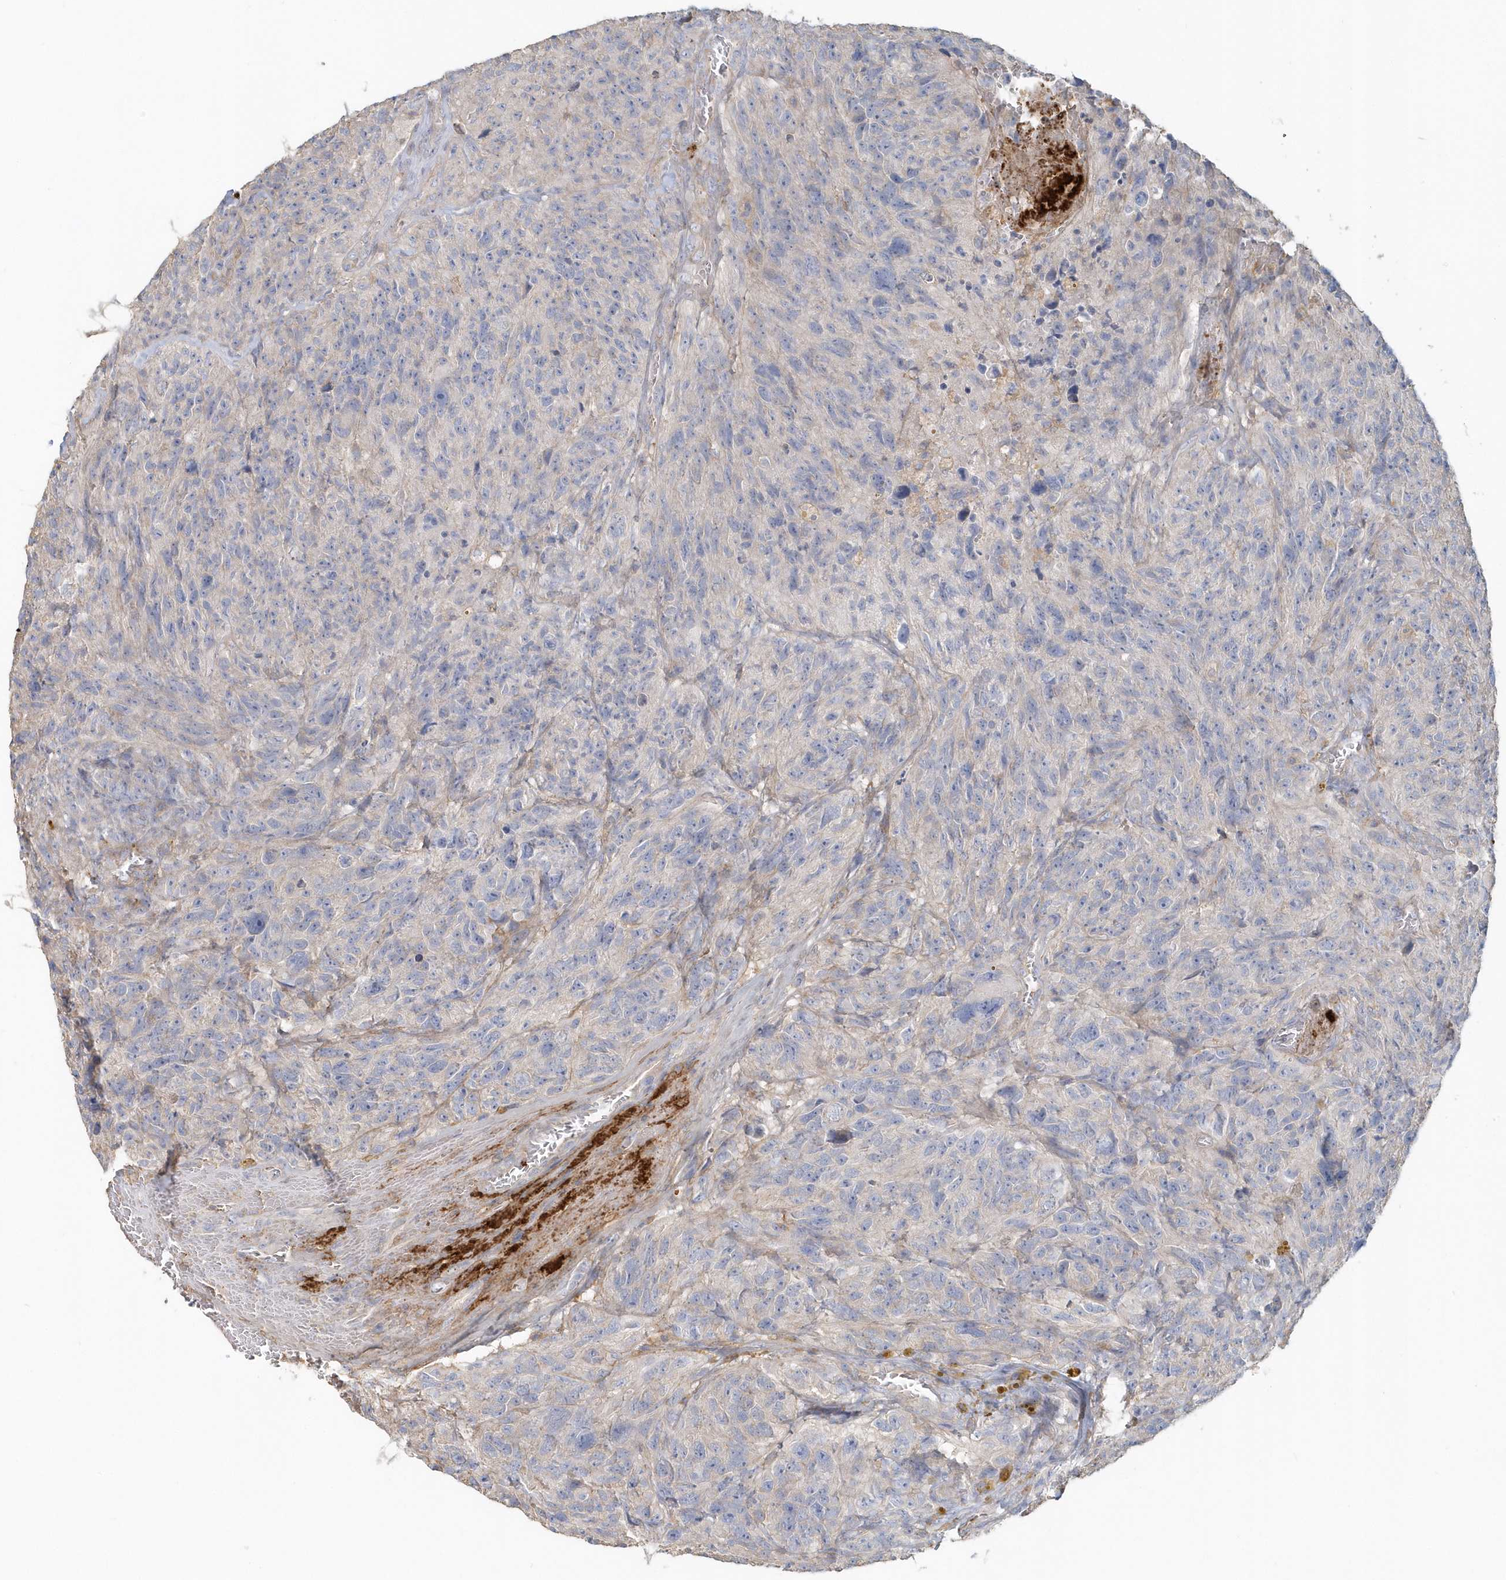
{"staining": {"intensity": "negative", "quantity": "none", "location": "none"}, "tissue": "glioma", "cell_type": "Tumor cells", "image_type": "cancer", "snomed": [{"axis": "morphology", "description": "Glioma, malignant, High grade"}, {"axis": "topography", "description": "Brain"}], "caption": "Glioma stained for a protein using IHC shows no staining tumor cells.", "gene": "MMRN1", "patient": {"sex": "male", "age": 69}}